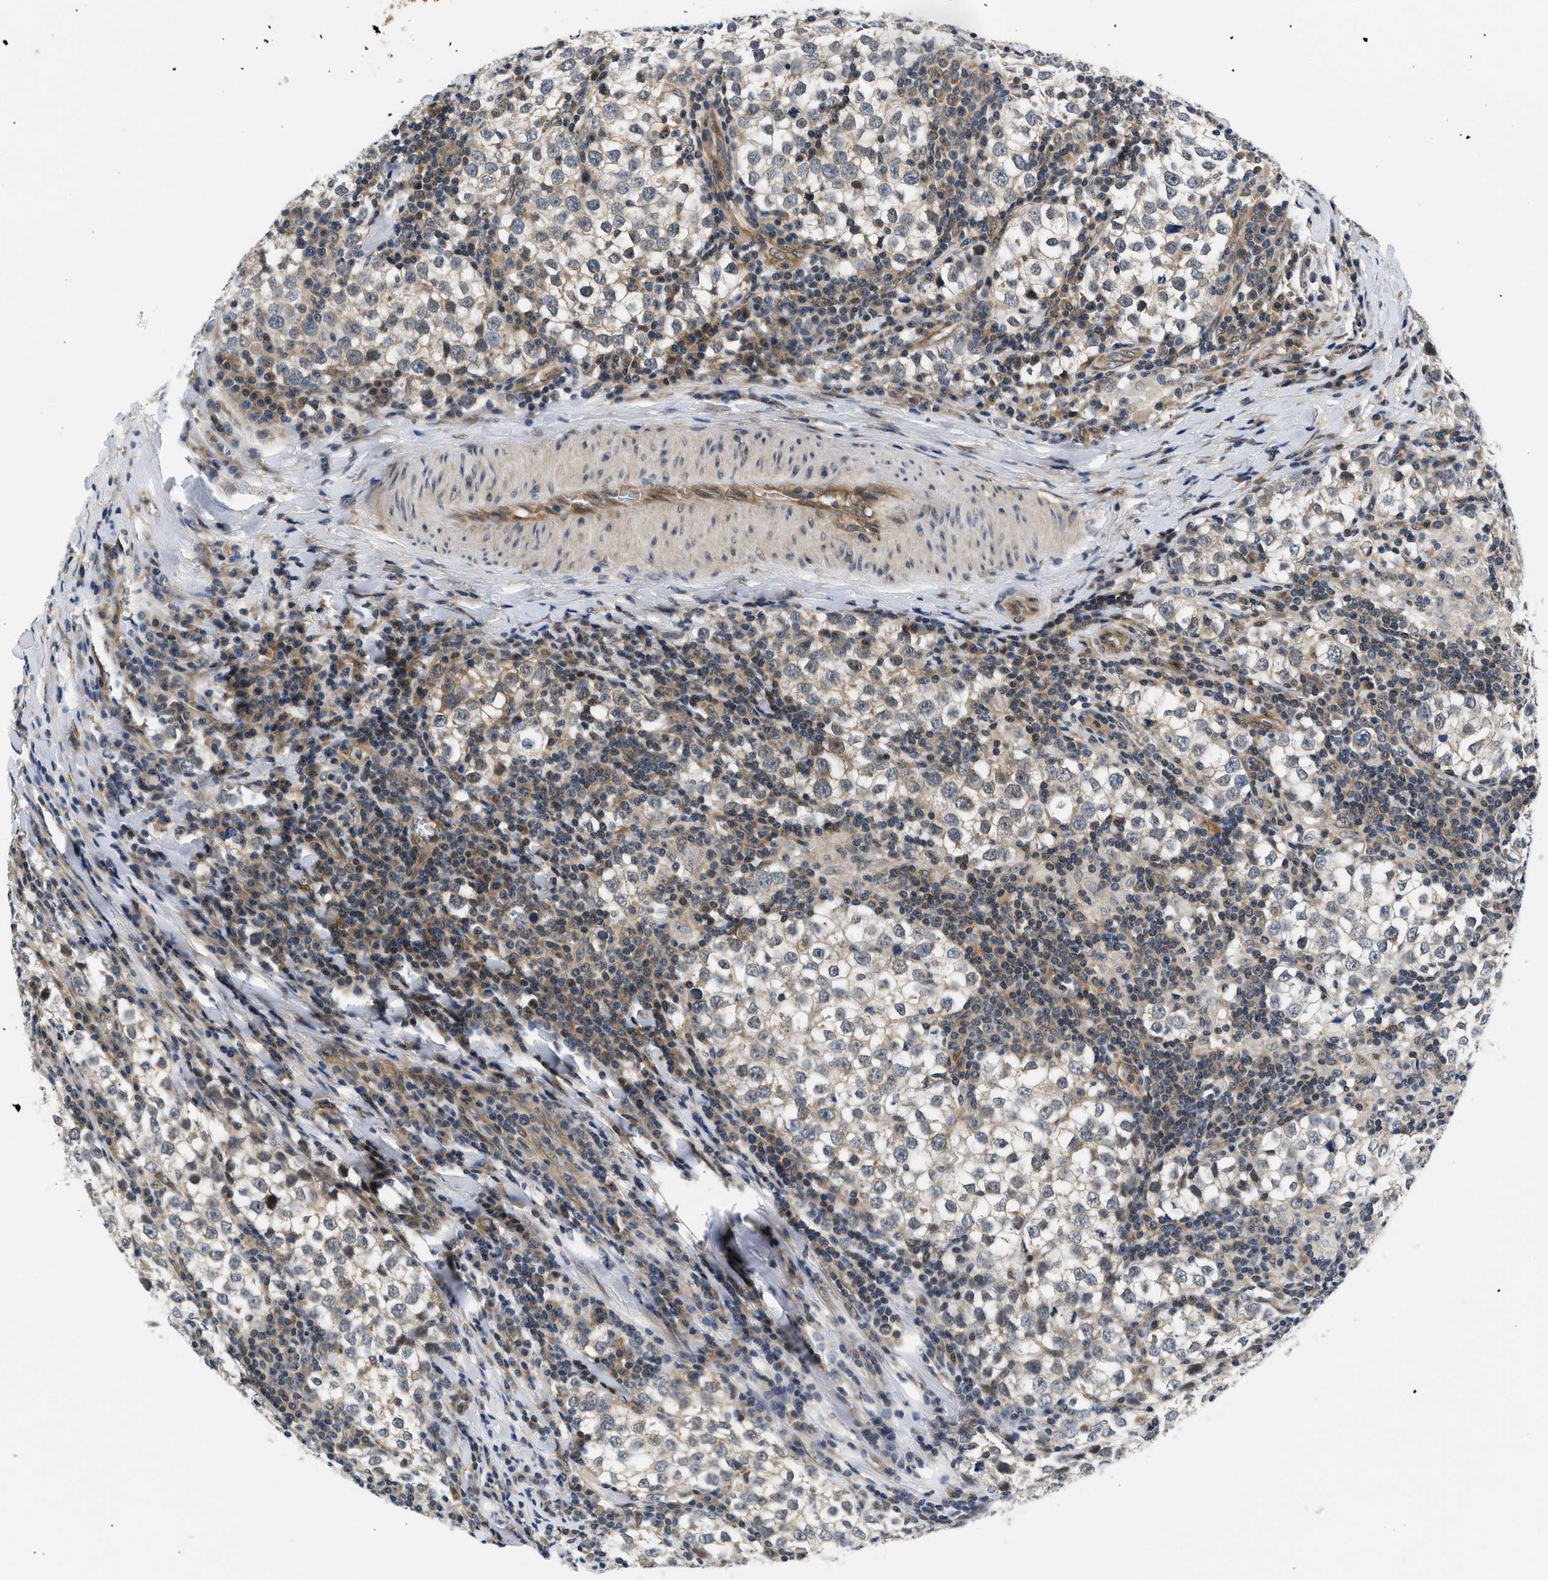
{"staining": {"intensity": "weak", "quantity": ">75%", "location": "cytoplasmic/membranous"}, "tissue": "testis cancer", "cell_type": "Tumor cells", "image_type": "cancer", "snomed": [{"axis": "morphology", "description": "Seminoma, NOS"}, {"axis": "morphology", "description": "Carcinoma, Embryonal, NOS"}, {"axis": "topography", "description": "Testis"}], "caption": "Immunohistochemical staining of testis cancer shows low levels of weak cytoplasmic/membranous protein staining in about >75% of tumor cells. (Brightfield microscopy of DAB IHC at high magnification).", "gene": "SMAD4", "patient": {"sex": "male", "age": 36}}